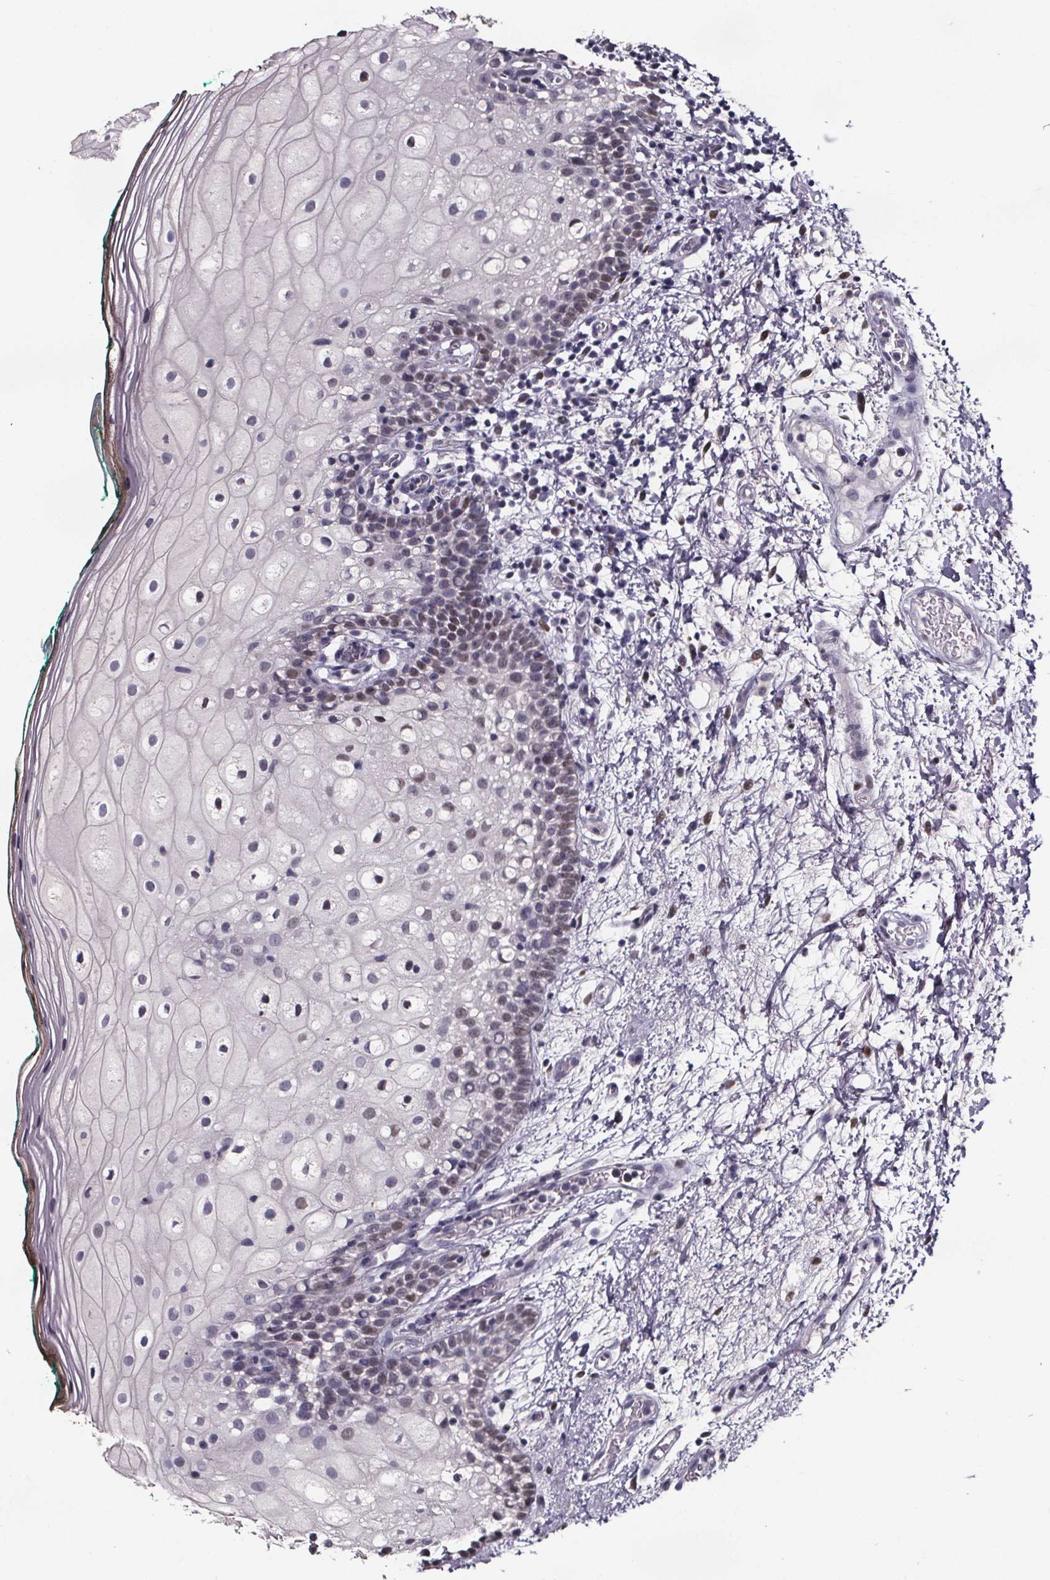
{"staining": {"intensity": "negative", "quantity": "none", "location": "none"}, "tissue": "oral mucosa", "cell_type": "Squamous epithelial cells", "image_type": "normal", "snomed": [{"axis": "morphology", "description": "Normal tissue, NOS"}, {"axis": "topography", "description": "Oral tissue"}], "caption": "High power microscopy image of an immunohistochemistry image of normal oral mucosa, revealing no significant staining in squamous epithelial cells.", "gene": "AR", "patient": {"sex": "female", "age": 83}}